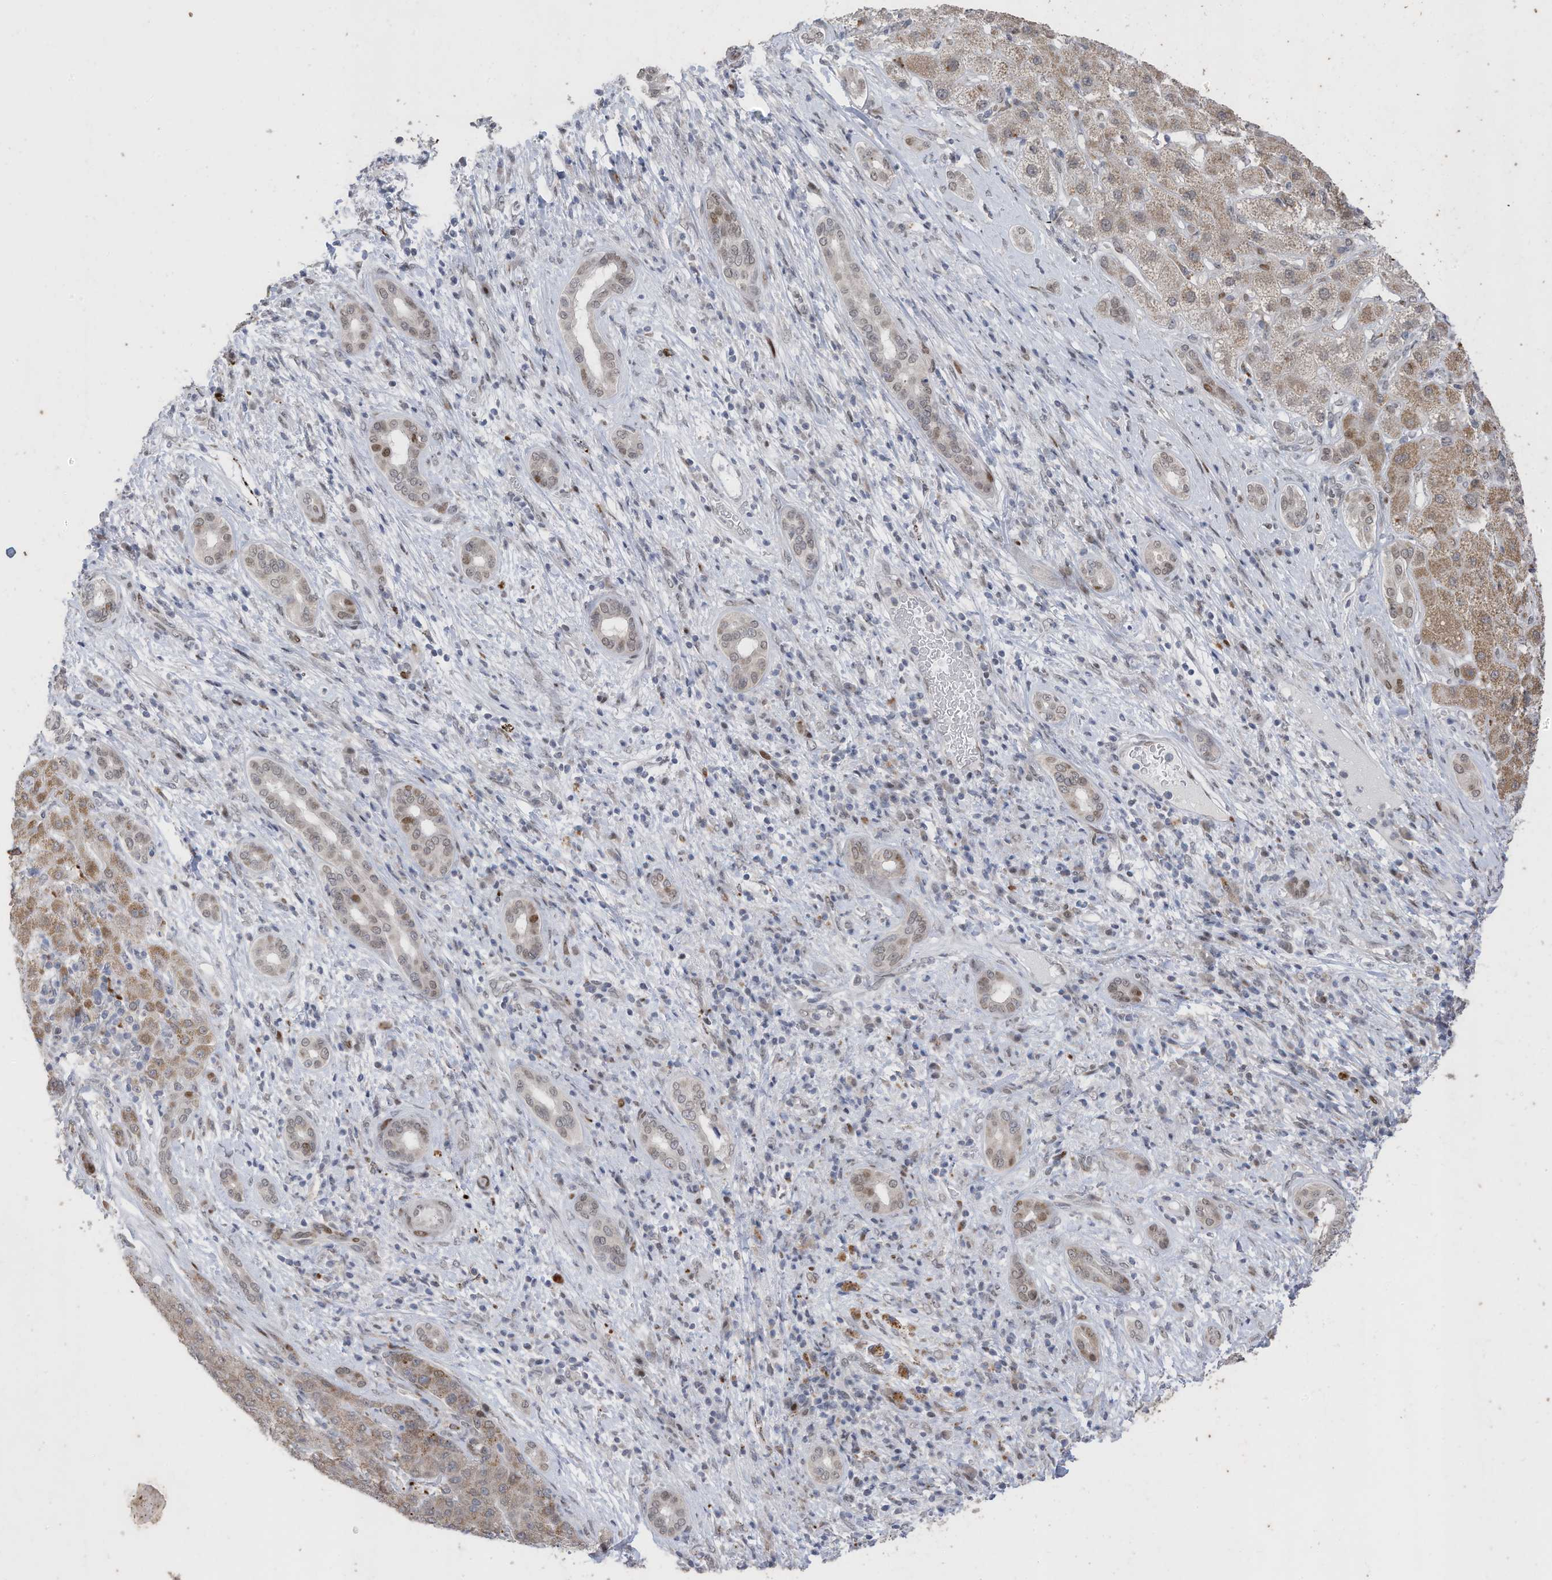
{"staining": {"intensity": "moderate", "quantity": "<25%", "location": "cytoplasmic/membranous"}, "tissue": "liver cancer", "cell_type": "Tumor cells", "image_type": "cancer", "snomed": [{"axis": "morphology", "description": "Carcinoma, Hepatocellular, NOS"}, {"axis": "topography", "description": "Liver"}], "caption": "Immunohistochemical staining of liver hepatocellular carcinoma demonstrates low levels of moderate cytoplasmic/membranous staining in approximately <25% of tumor cells. (Stains: DAB (3,3'-diaminobenzidine) in brown, nuclei in blue, Microscopy: brightfield microscopy at high magnification).", "gene": "RABL3", "patient": {"sex": "male", "age": 65}}